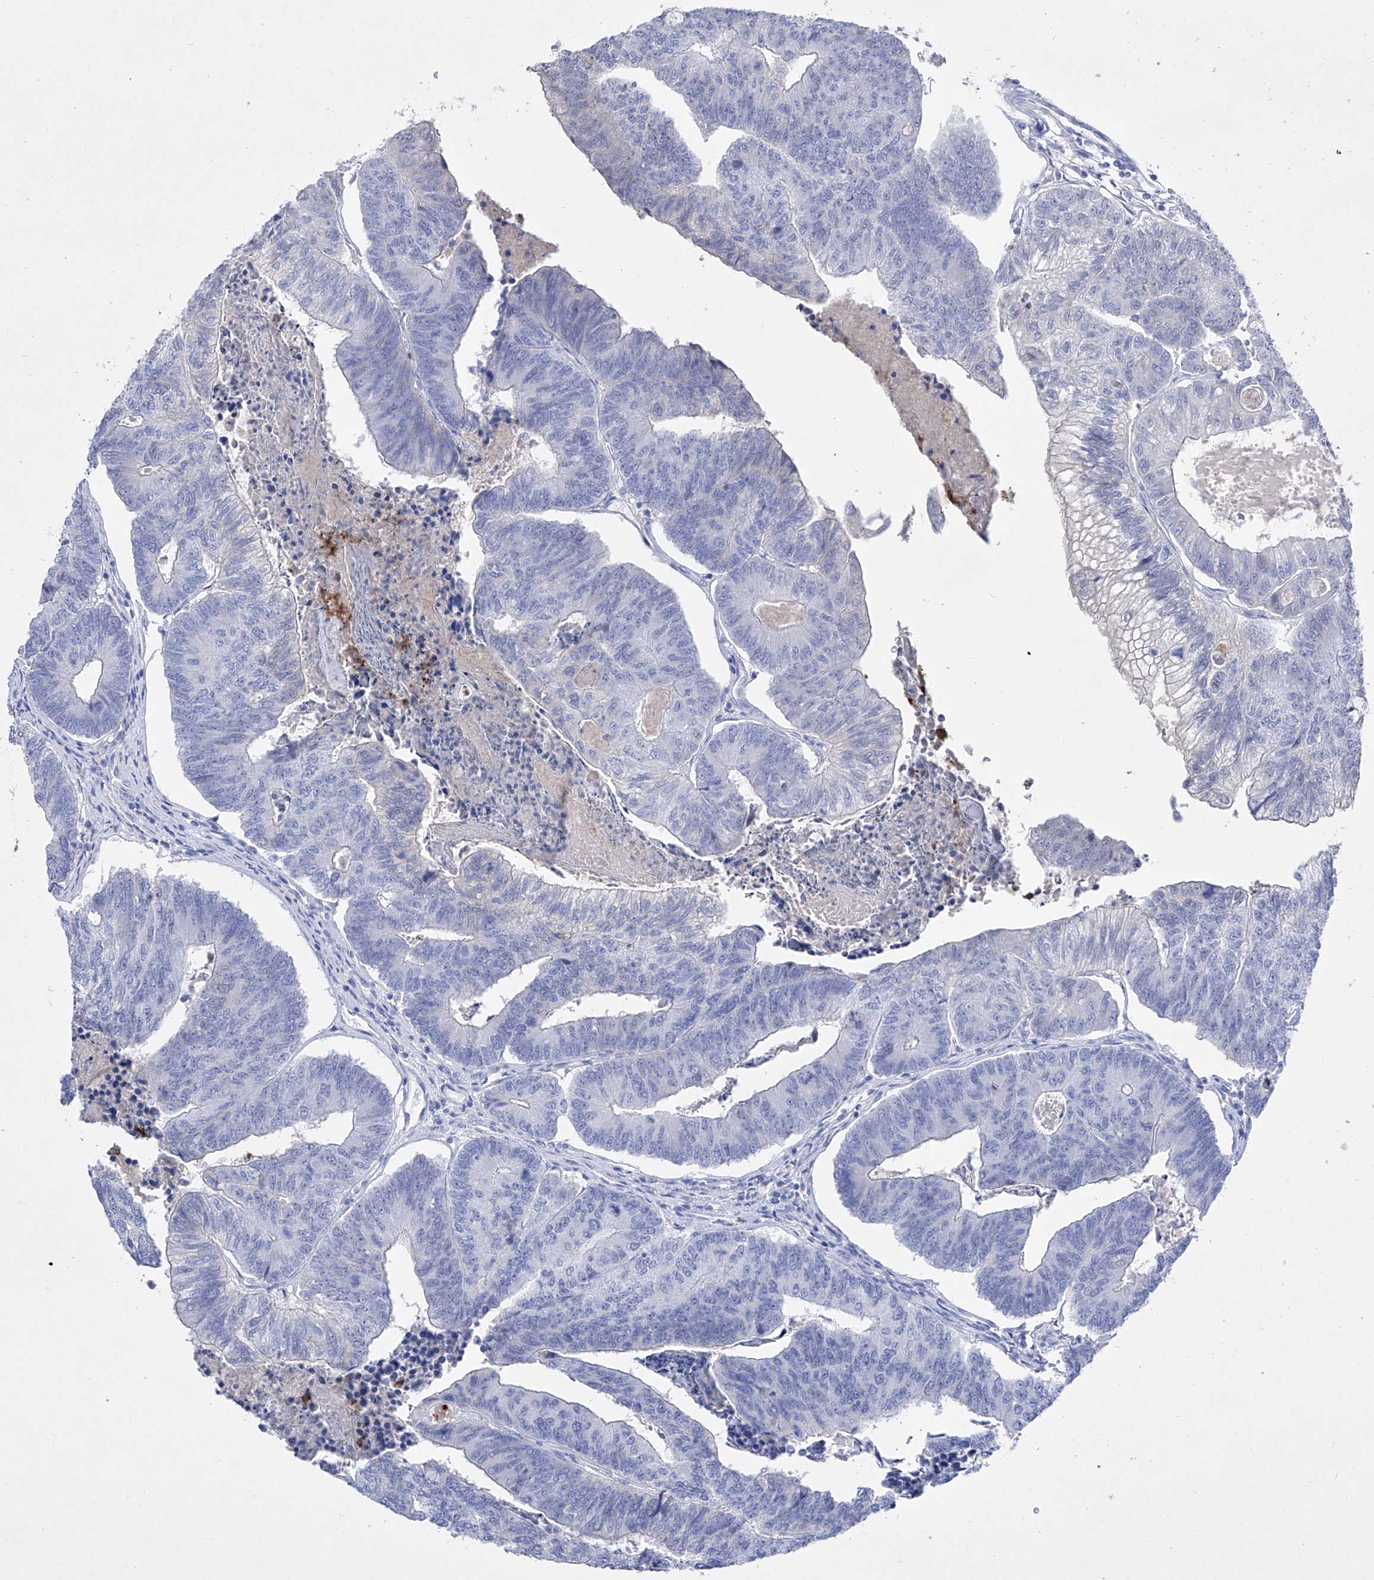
{"staining": {"intensity": "negative", "quantity": "none", "location": "none"}, "tissue": "colorectal cancer", "cell_type": "Tumor cells", "image_type": "cancer", "snomed": [{"axis": "morphology", "description": "Adenocarcinoma, NOS"}, {"axis": "topography", "description": "Colon"}], "caption": "Tumor cells are negative for protein expression in human colorectal cancer.", "gene": "TM7SF2", "patient": {"sex": "female", "age": 67}}